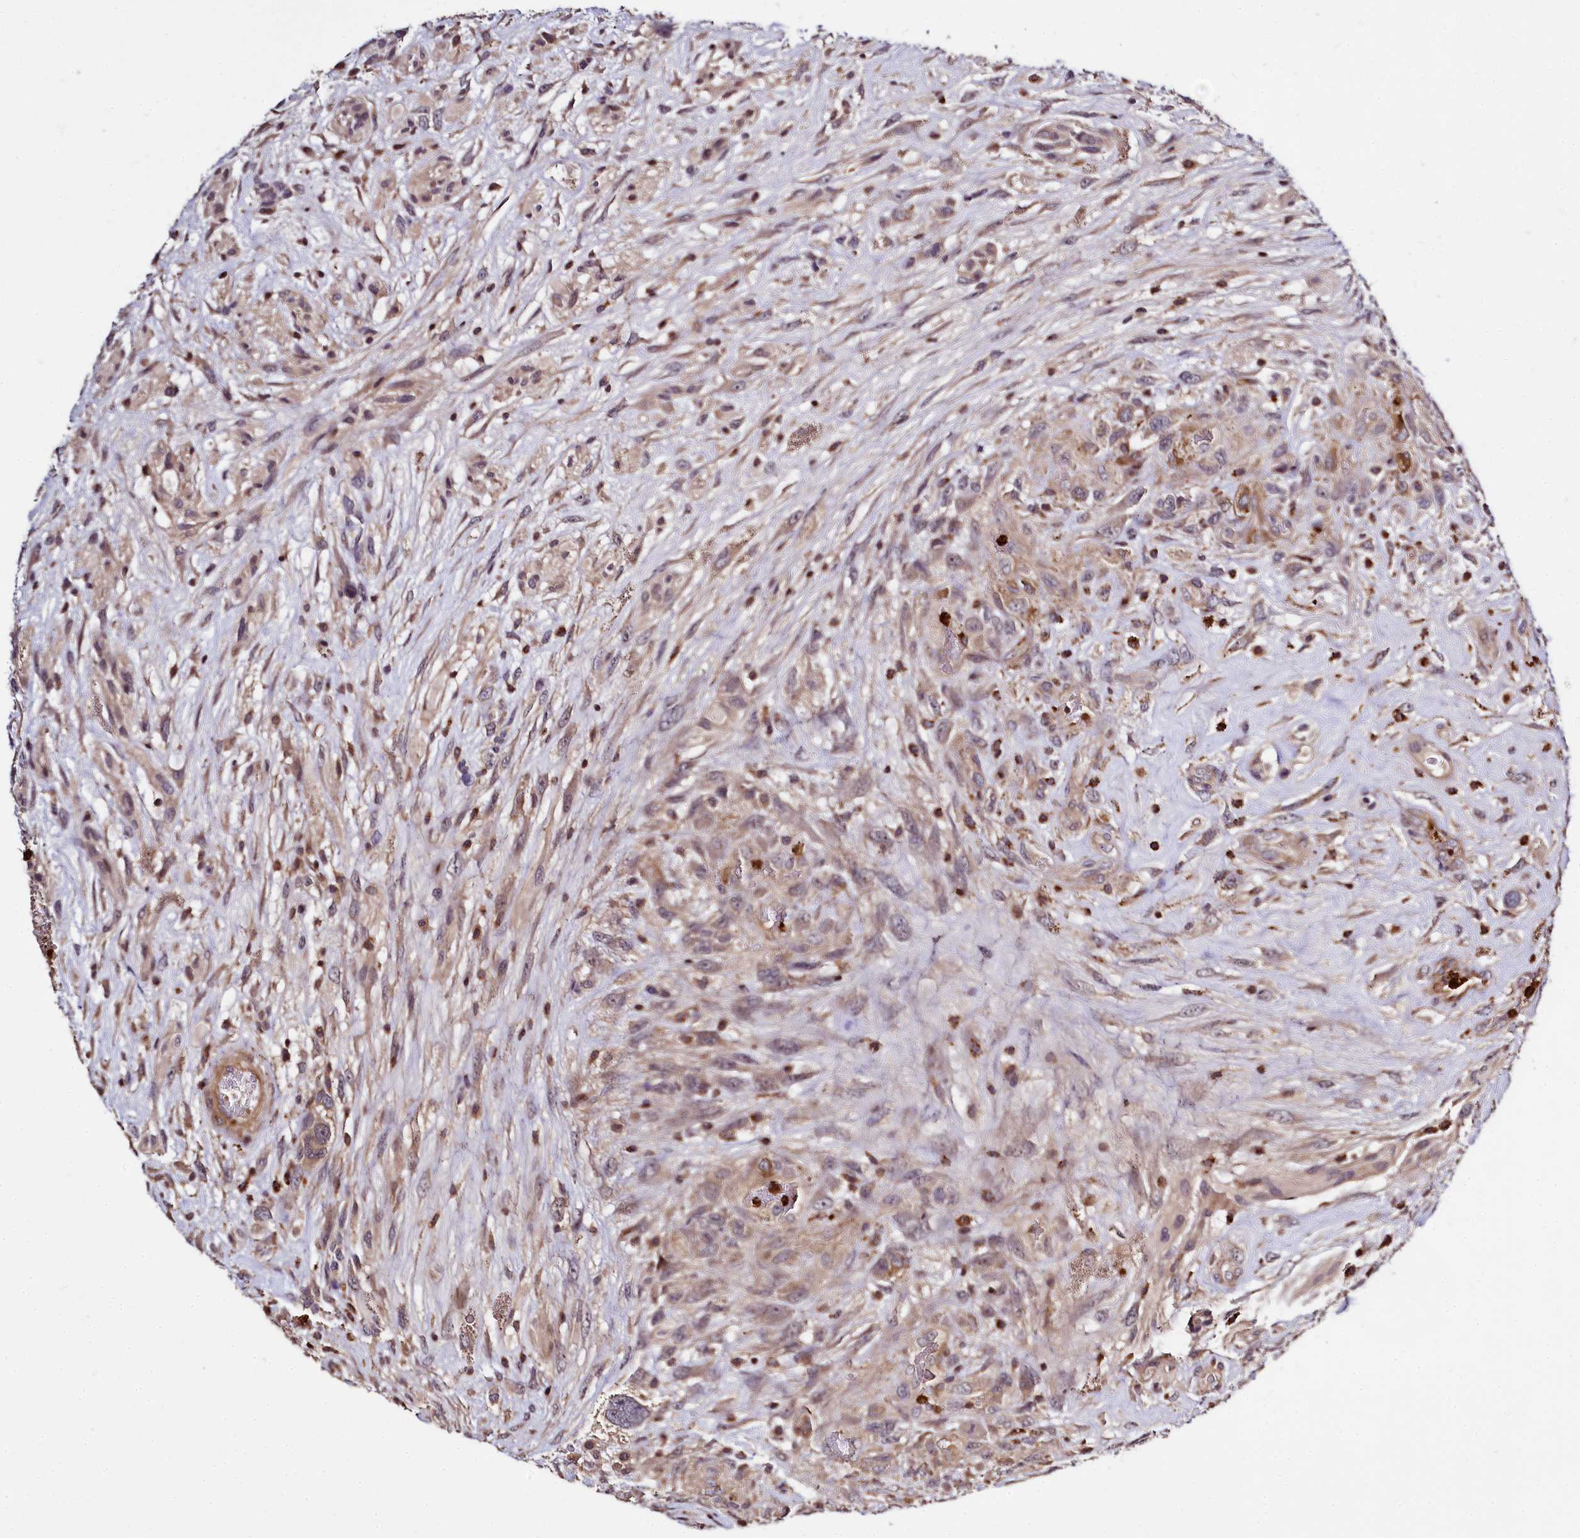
{"staining": {"intensity": "moderate", "quantity": ">75%", "location": "cytoplasmic/membranous"}, "tissue": "glioma", "cell_type": "Tumor cells", "image_type": "cancer", "snomed": [{"axis": "morphology", "description": "Glioma, malignant, High grade"}, {"axis": "topography", "description": "Brain"}], "caption": "Human high-grade glioma (malignant) stained with a protein marker exhibits moderate staining in tumor cells.", "gene": "ATG101", "patient": {"sex": "male", "age": 61}}